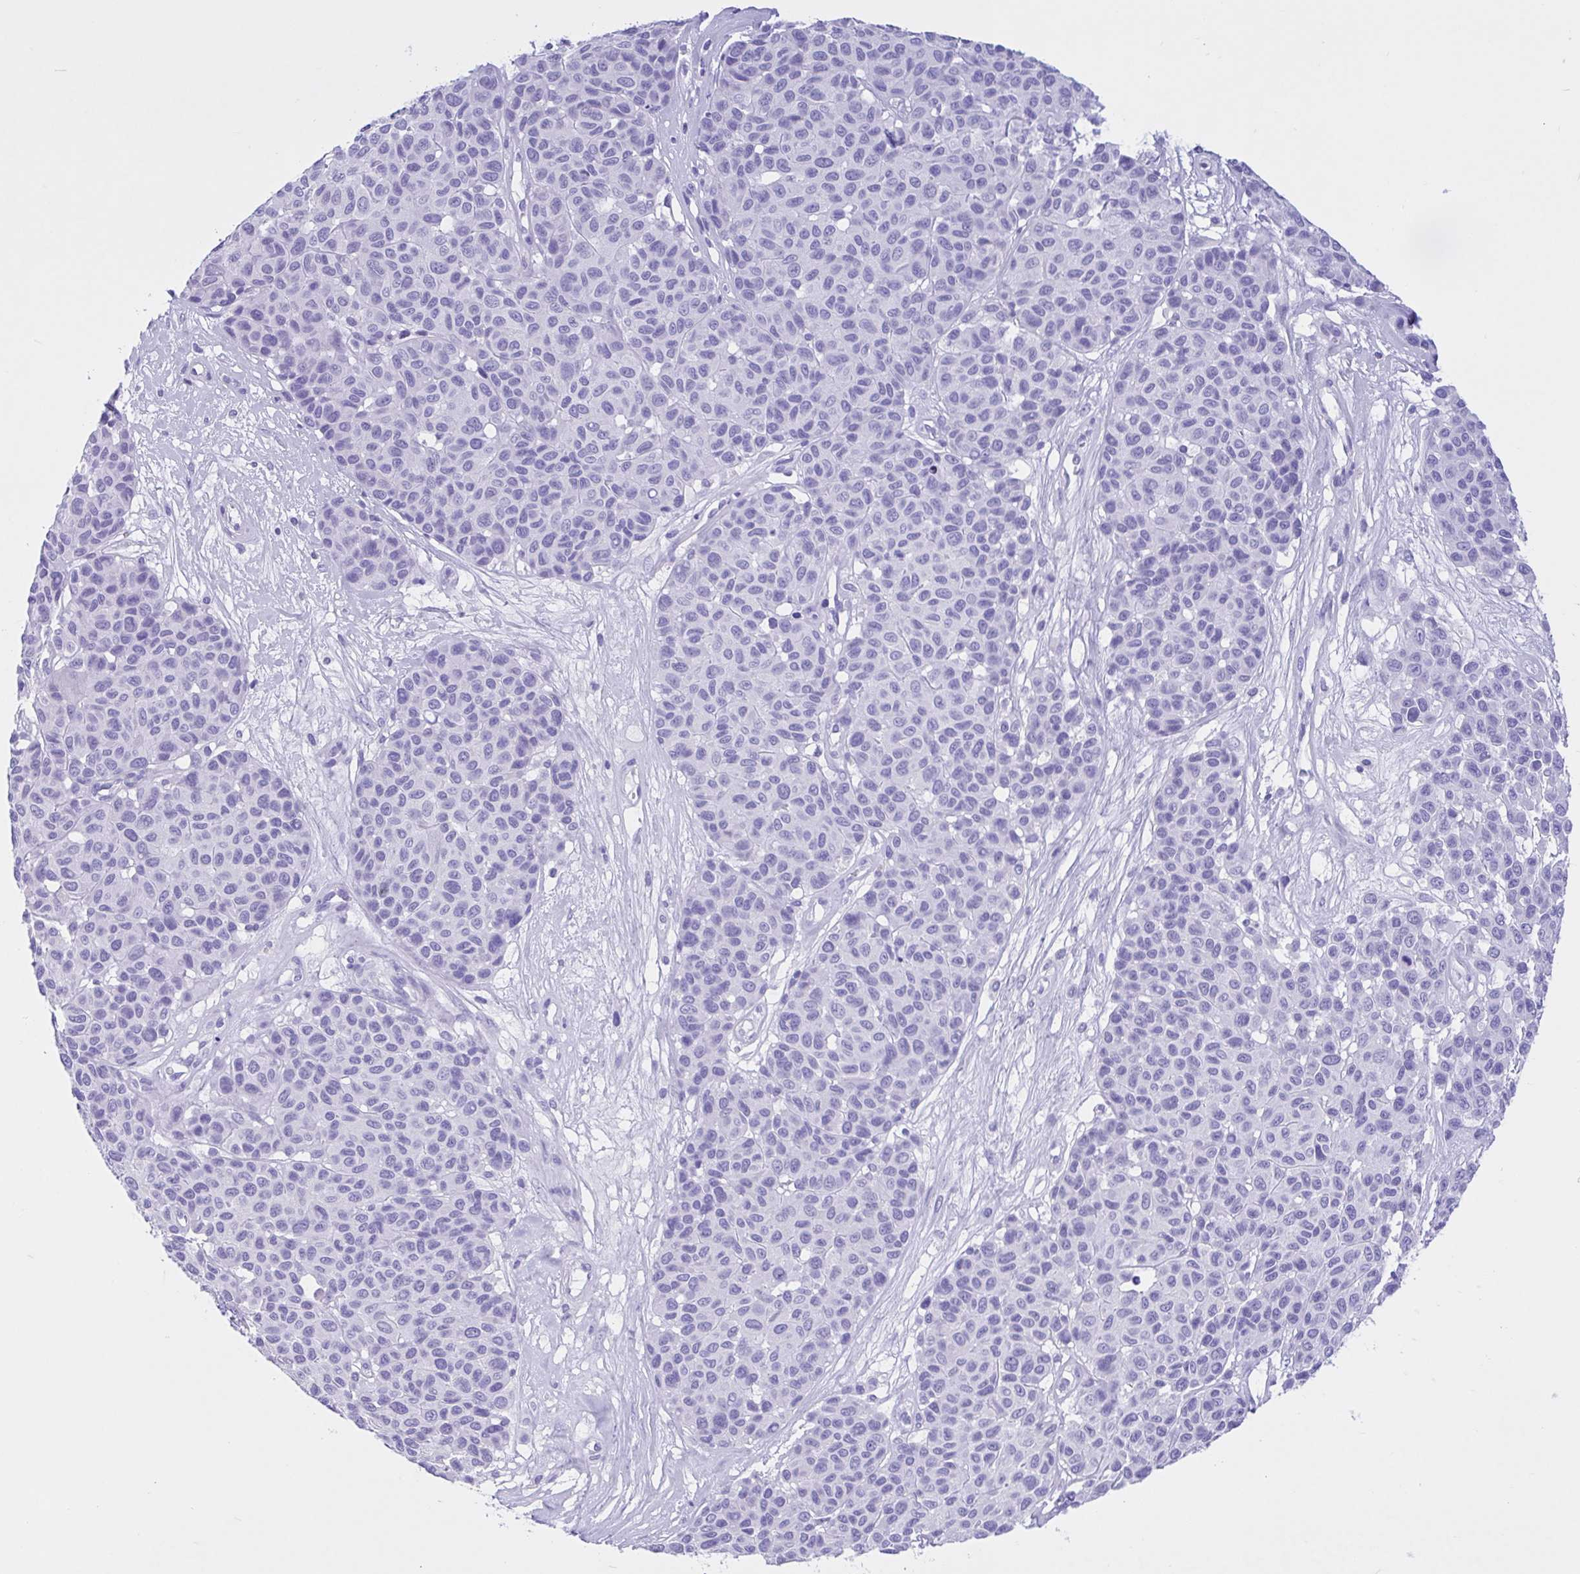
{"staining": {"intensity": "negative", "quantity": "none", "location": "none"}, "tissue": "melanoma", "cell_type": "Tumor cells", "image_type": "cancer", "snomed": [{"axis": "morphology", "description": "Malignant melanoma, NOS"}, {"axis": "topography", "description": "Skin"}], "caption": "Tumor cells are negative for protein expression in human melanoma. (DAB (3,3'-diaminobenzidine) immunohistochemistry with hematoxylin counter stain).", "gene": "OR4N4", "patient": {"sex": "female", "age": 66}}